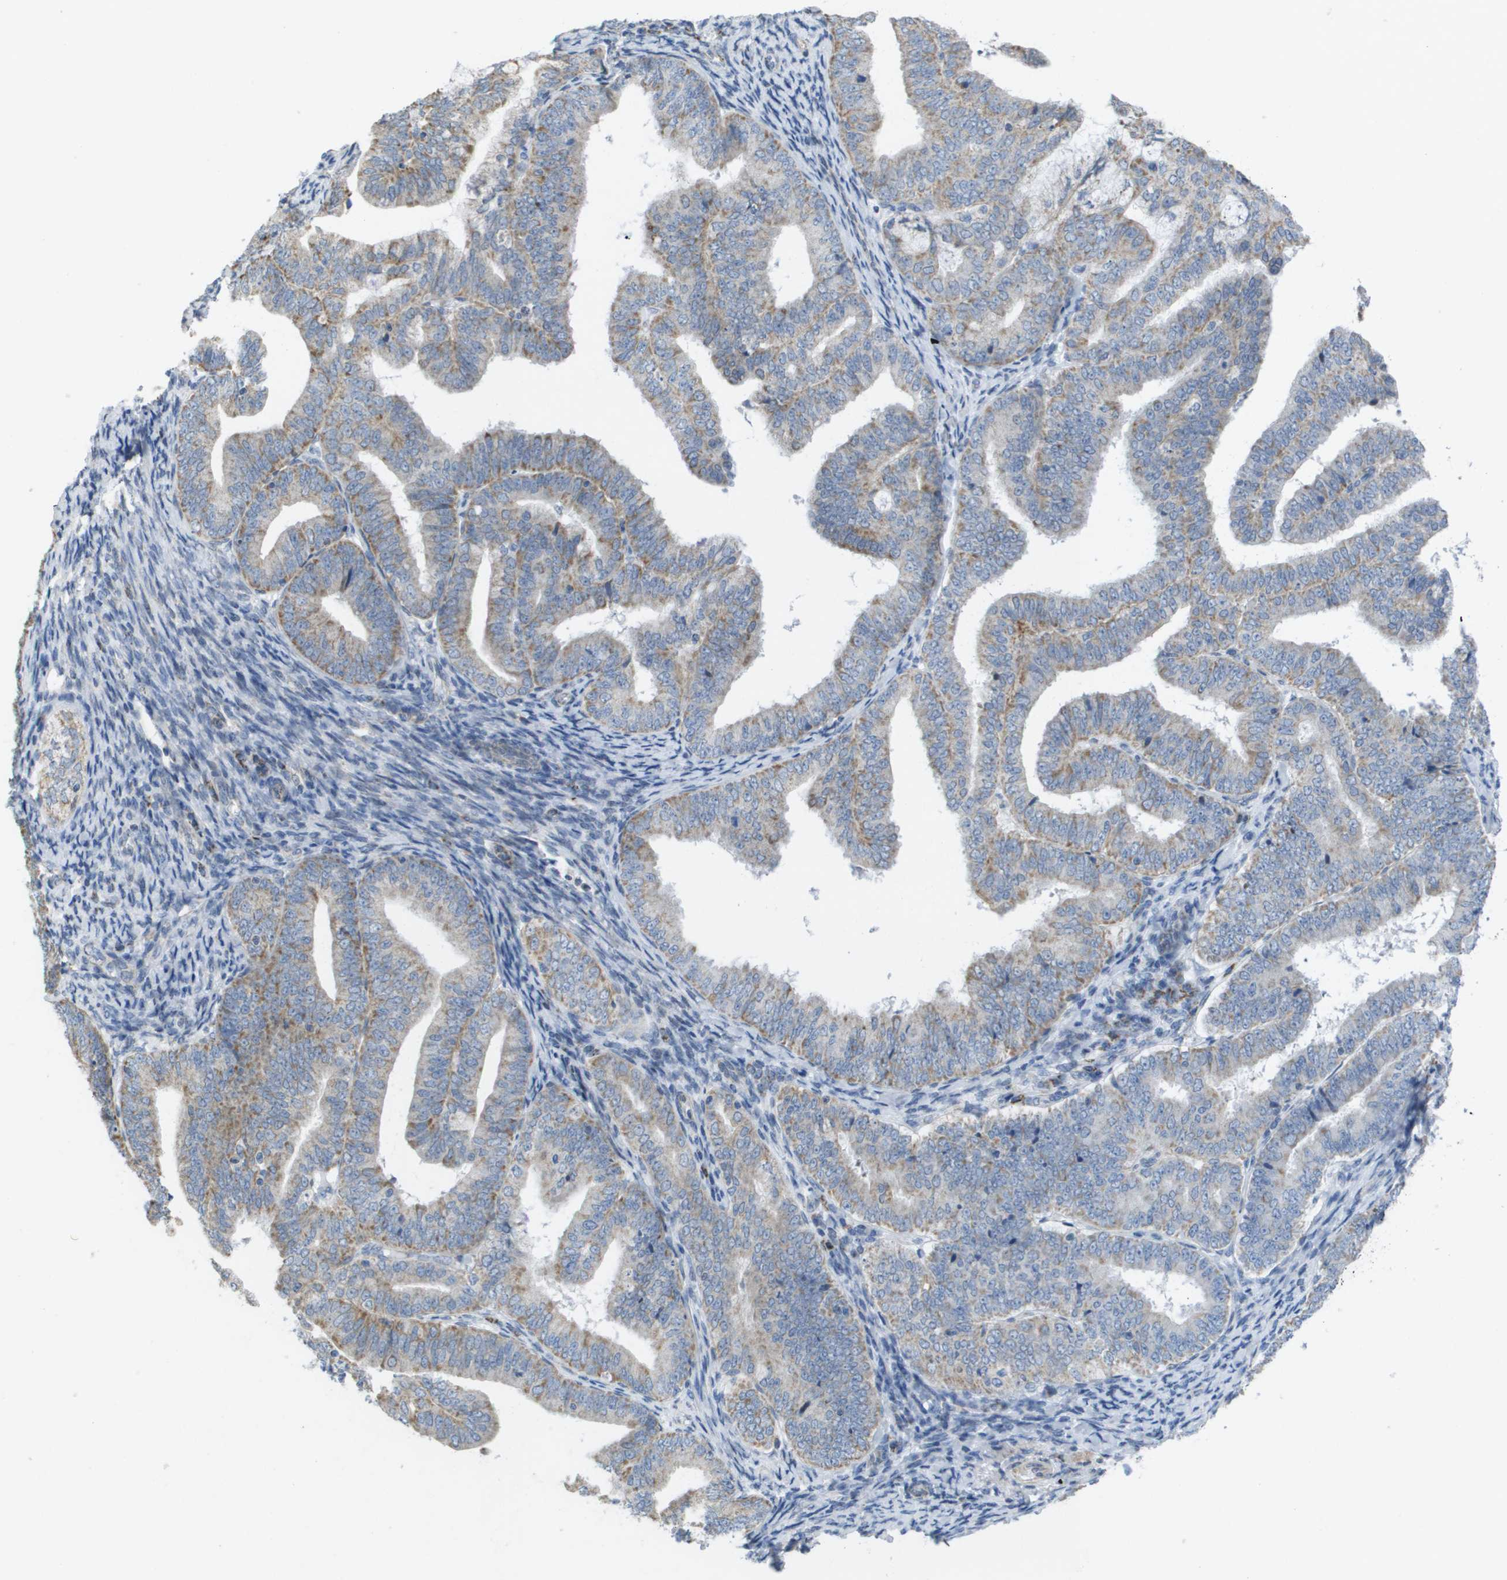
{"staining": {"intensity": "moderate", "quantity": "25%-75%", "location": "cytoplasmic/membranous"}, "tissue": "endometrial cancer", "cell_type": "Tumor cells", "image_type": "cancer", "snomed": [{"axis": "morphology", "description": "Adenocarcinoma, NOS"}, {"axis": "topography", "description": "Endometrium"}], "caption": "Endometrial adenocarcinoma stained for a protein demonstrates moderate cytoplasmic/membranous positivity in tumor cells.", "gene": "TMEM223", "patient": {"sex": "female", "age": 63}}